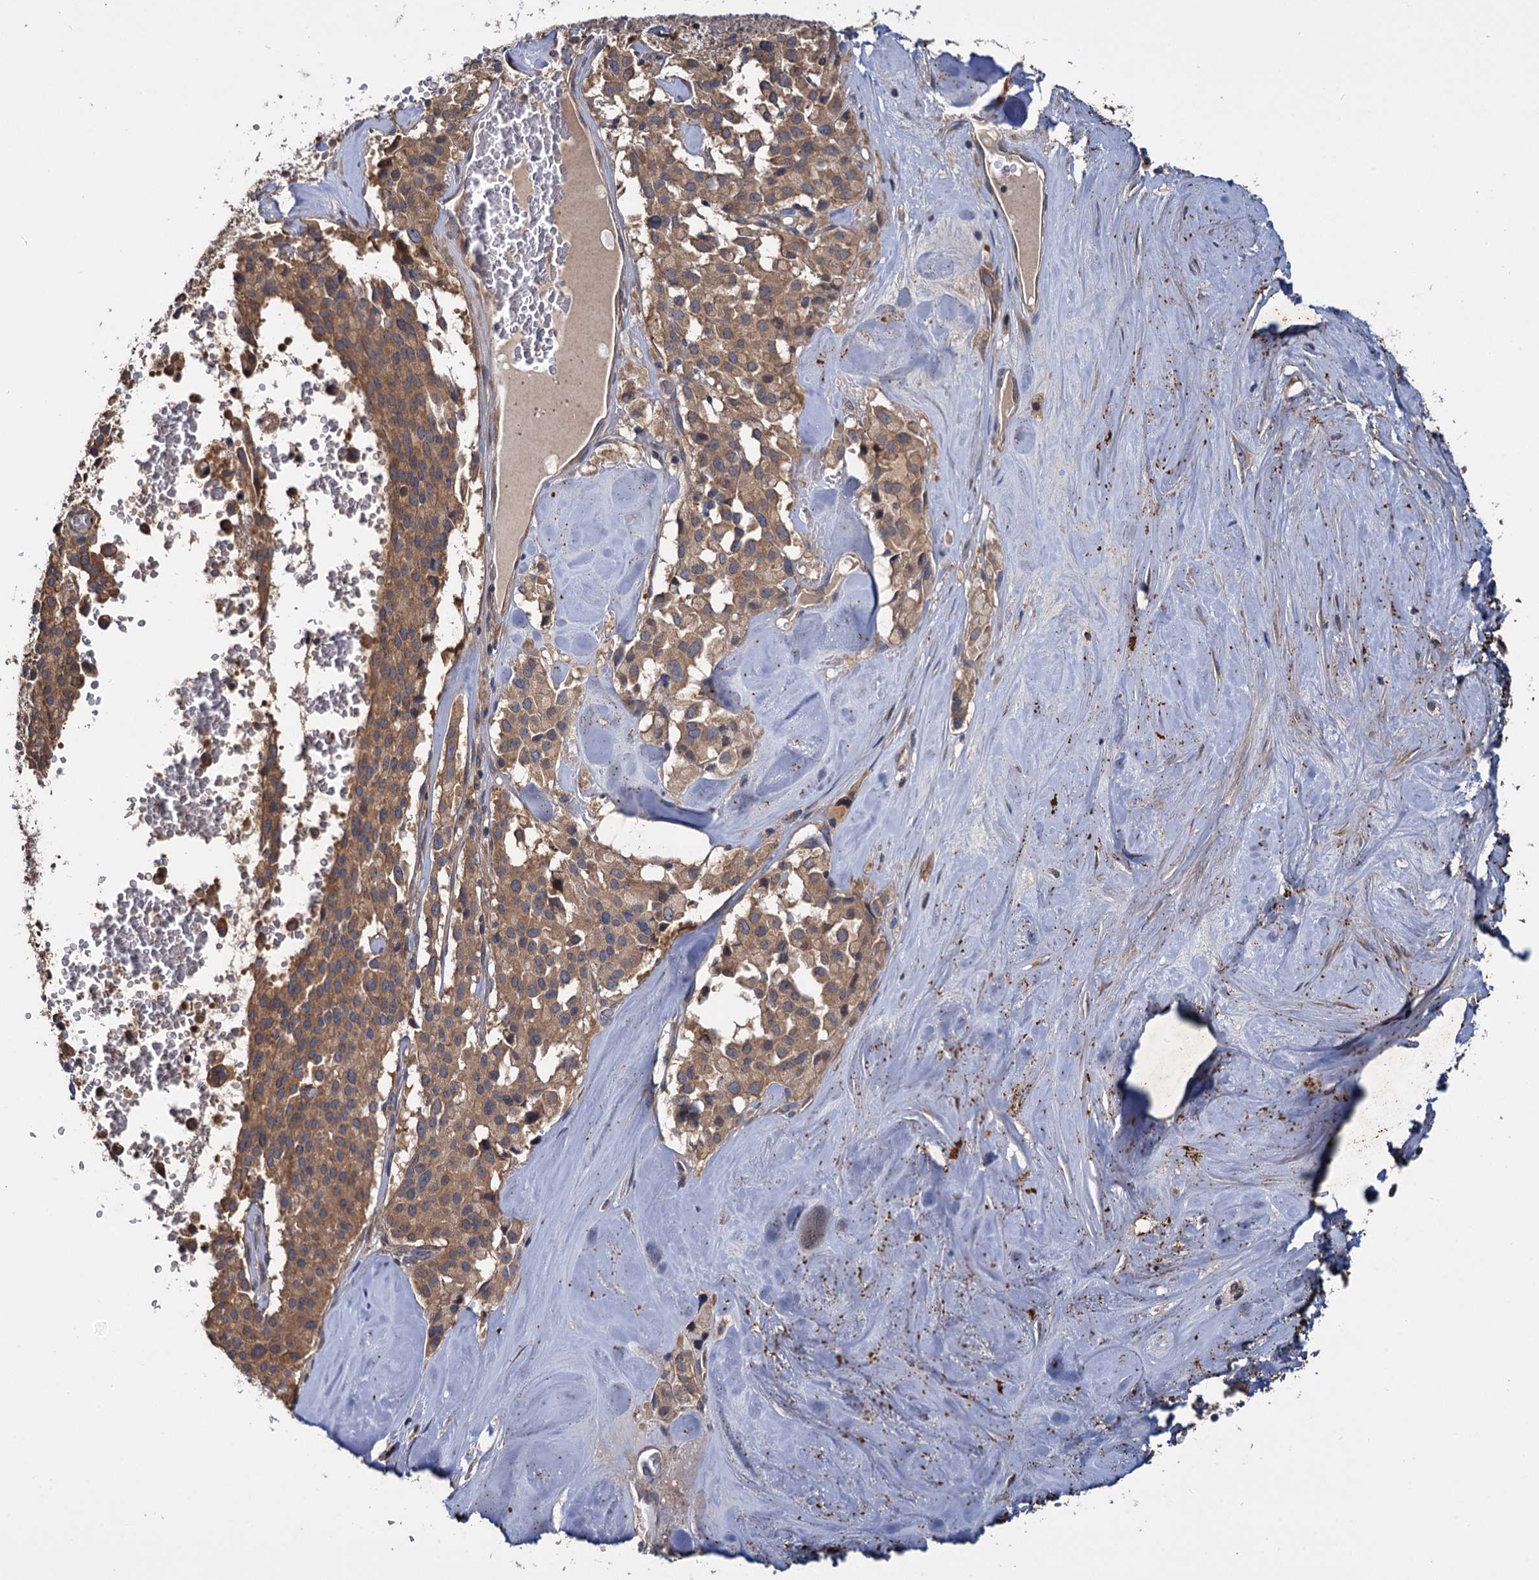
{"staining": {"intensity": "moderate", "quantity": ">75%", "location": "cytoplasmic/membranous"}, "tissue": "pancreatic cancer", "cell_type": "Tumor cells", "image_type": "cancer", "snomed": [{"axis": "morphology", "description": "Adenocarcinoma, NOS"}, {"axis": "topography", "description": "Pancreas"}], "caption": "The photomicrograph exhibits staining of pancreatic cancer, revealing moderate cytoplasmic/membranous protein staining (brown color) within tumor cells.", "gene": "CEP192", "patient": {"sex": "male", "age": 65}}